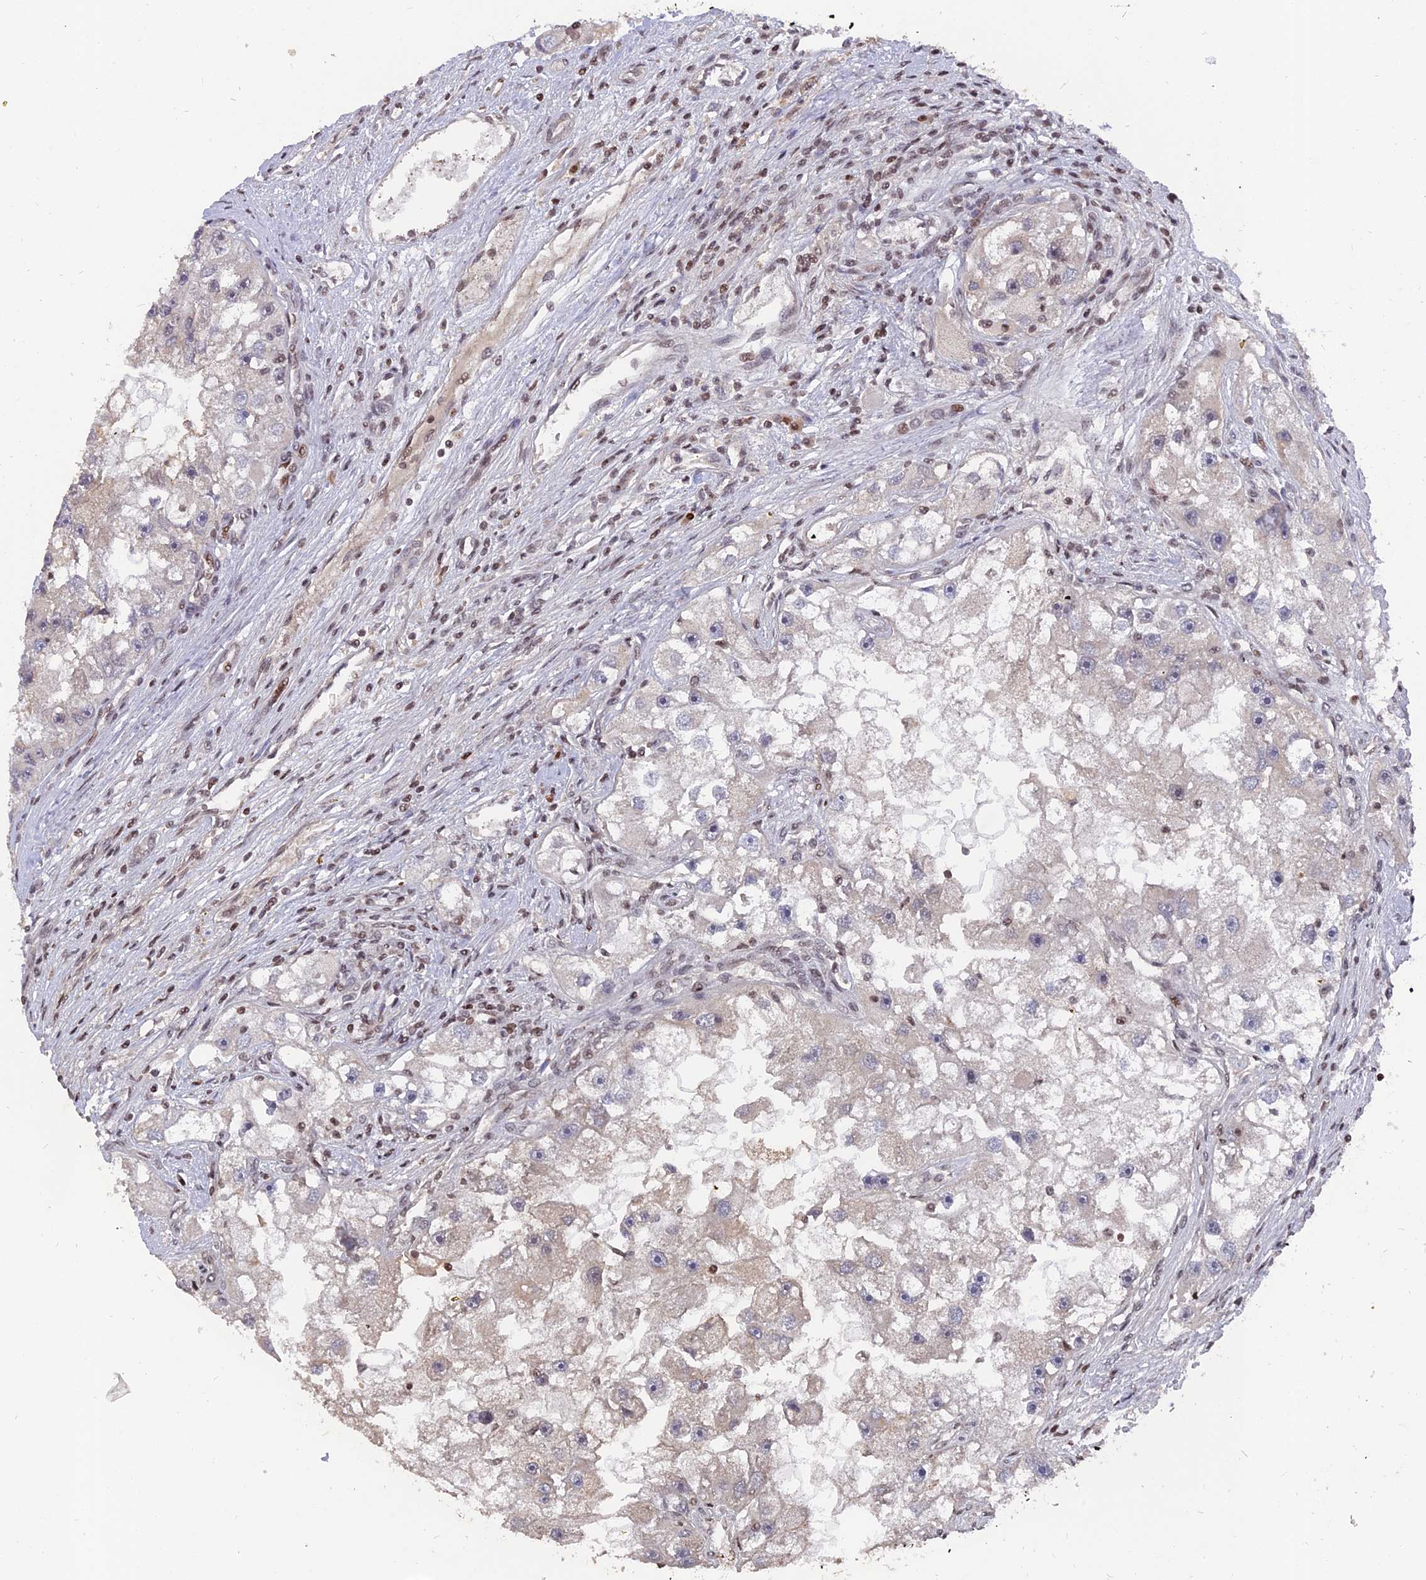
{"staining": {"intensity": "negative", "quantity": "none", "location": "none"}, "tissue": "renal cancer", "cell_type": "Tumor cells", "image_type": "cancer", "snomed": [{"axis": "morphology", "description": "Adenocarcinoma, NOS"}, {"axis": "topography", "description": "Kidney"}], "caption": "Immunohistochemistry micrograph of neoplastic tissue: human renal adenocarcinoma stained with DAB (3,3'-diaminobenzidine) demonstrates no significant protein positivity in tumor cells. Nuclei are stained in blue.", "gene": "NR1H3", "patient": {"sex": "male", "age": 63}}